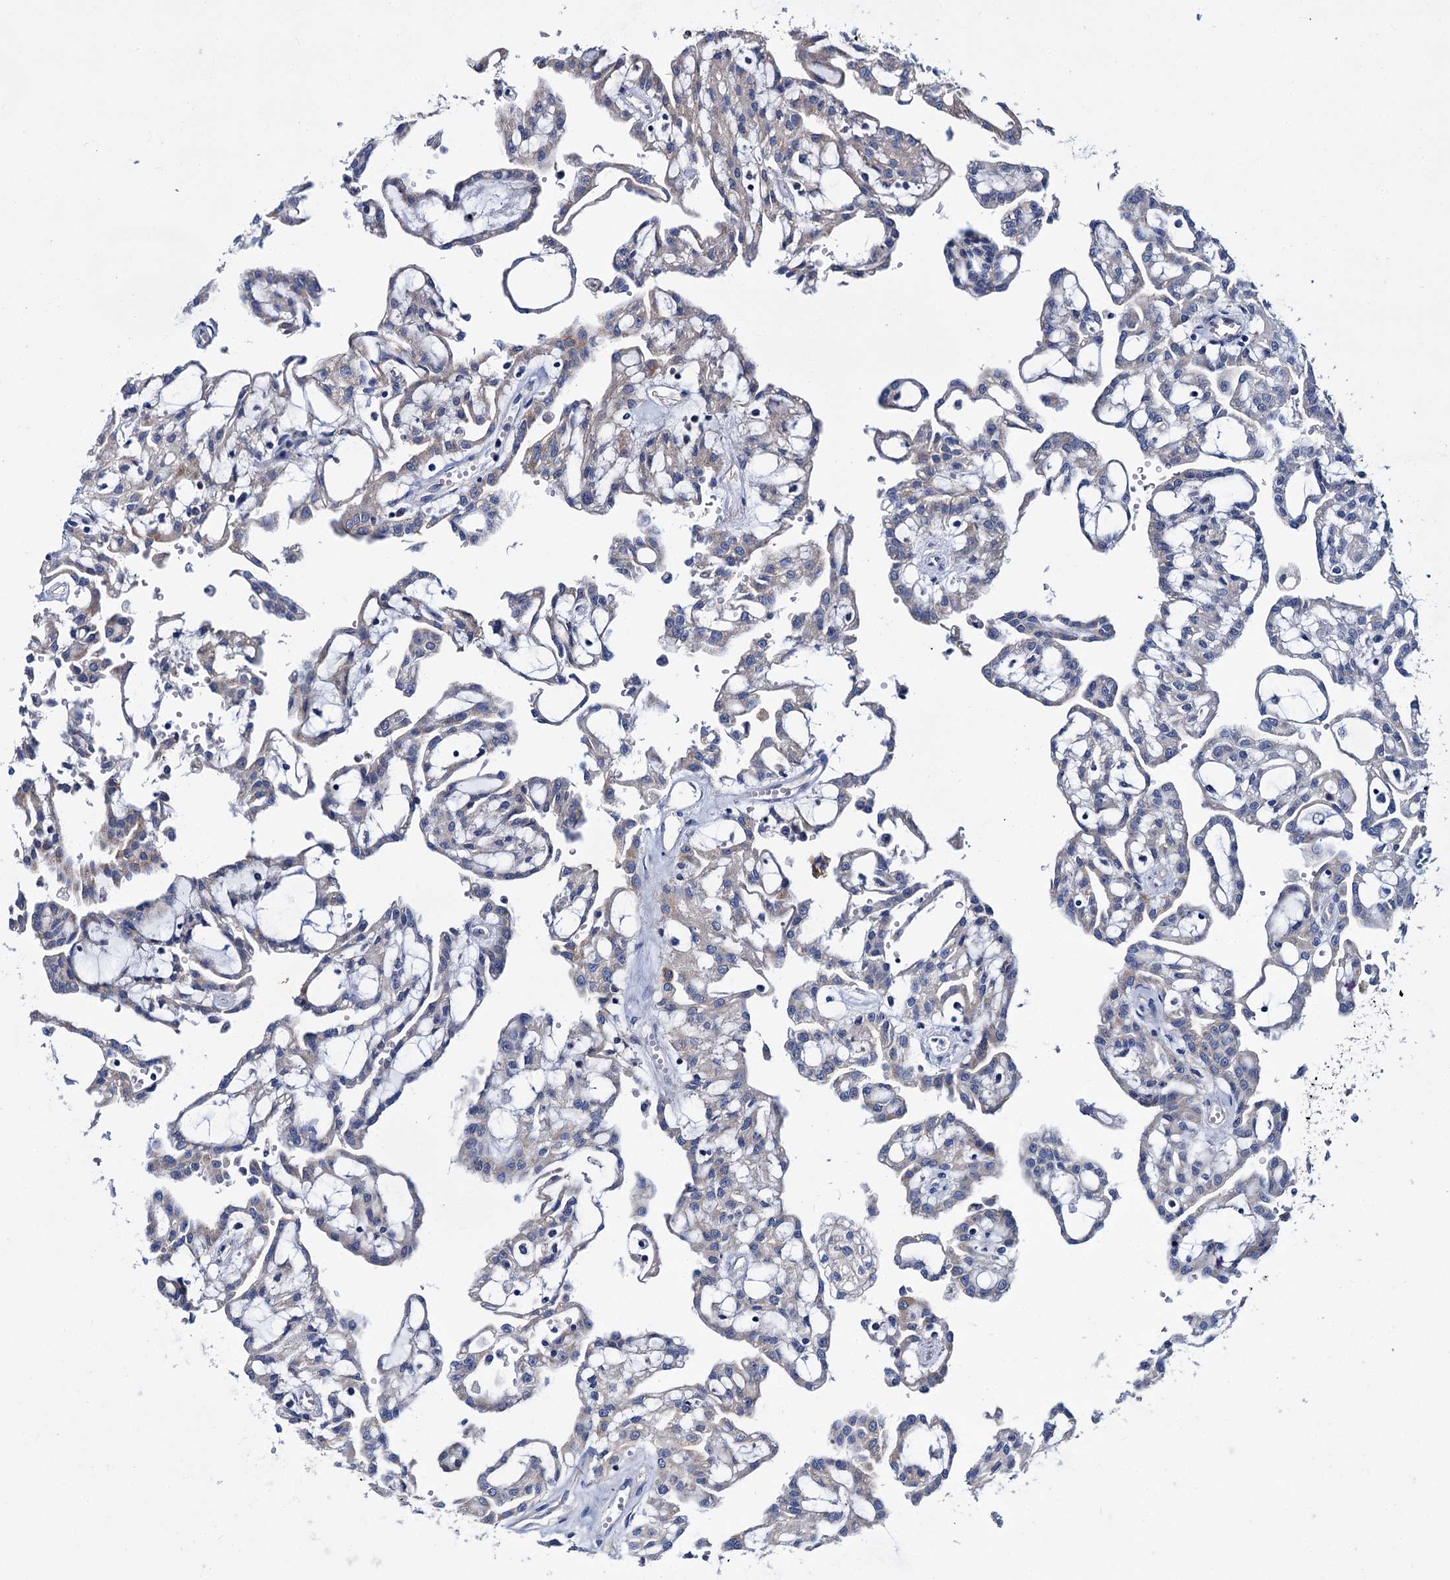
{"staining": {"intensity": "negative", "quantity": "none", "location": "none"}, "tissue": "renal cancer", "cell_type": "Tumor cells", "image_type": "cancer", "snomed": [{"axis": "morphology", "description": "Adenocarcinoma, NOS"}, {"axis": "topography", "description": "Kidney"}], "caption": "The histopathology image demonstrates no staining of tumor cells in renal cancer (adenocarcinoma).", "gene": "CEP295", "patient": {"sex": "male", "age": 63}}